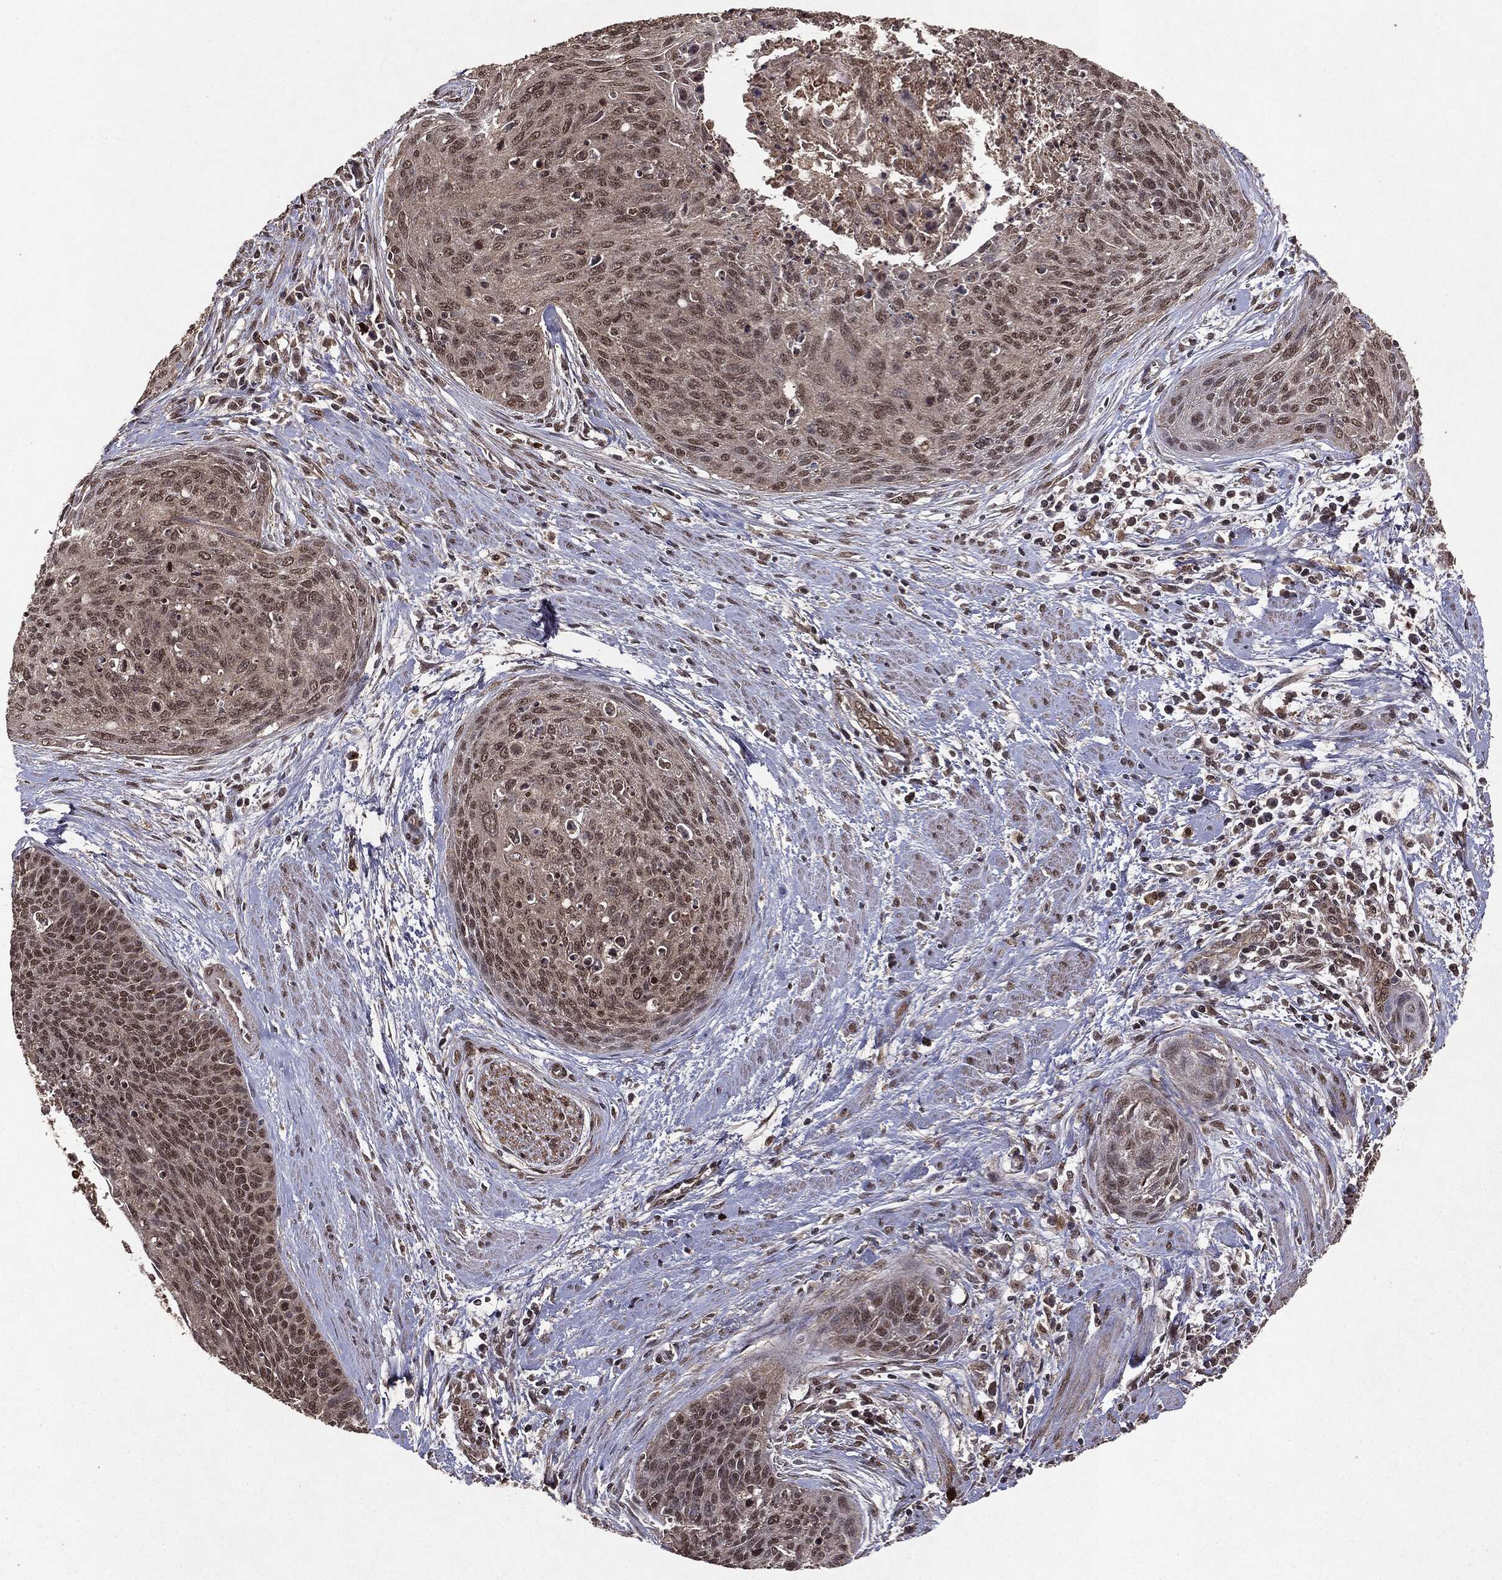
{"staining": {"intensity": "weak", "quantity": ">75%", "location": "nuclear"}, "tissue": "cervical cancer", "cell_type": "Tumor cells", "image_type": "cancer", "snomed": [{"axis": "morphology", "description": "Squamous cell carcinoma, NOS"}, {"axis": "topography", "description": "Cervix"}], "caption": "Tumor cells display low levels of weak nuclear positivity in approximately >75% of cells in cervical squamous cell carcinoma. The protein of interest is stained brown, and the nuclei are stained in blue (DAB (3,3'-diaminobenzidine) IHC with brightfield microscopy, high magnification).", "gene": "PEBP1", "patient": {"sex": "female", "age": 55}}